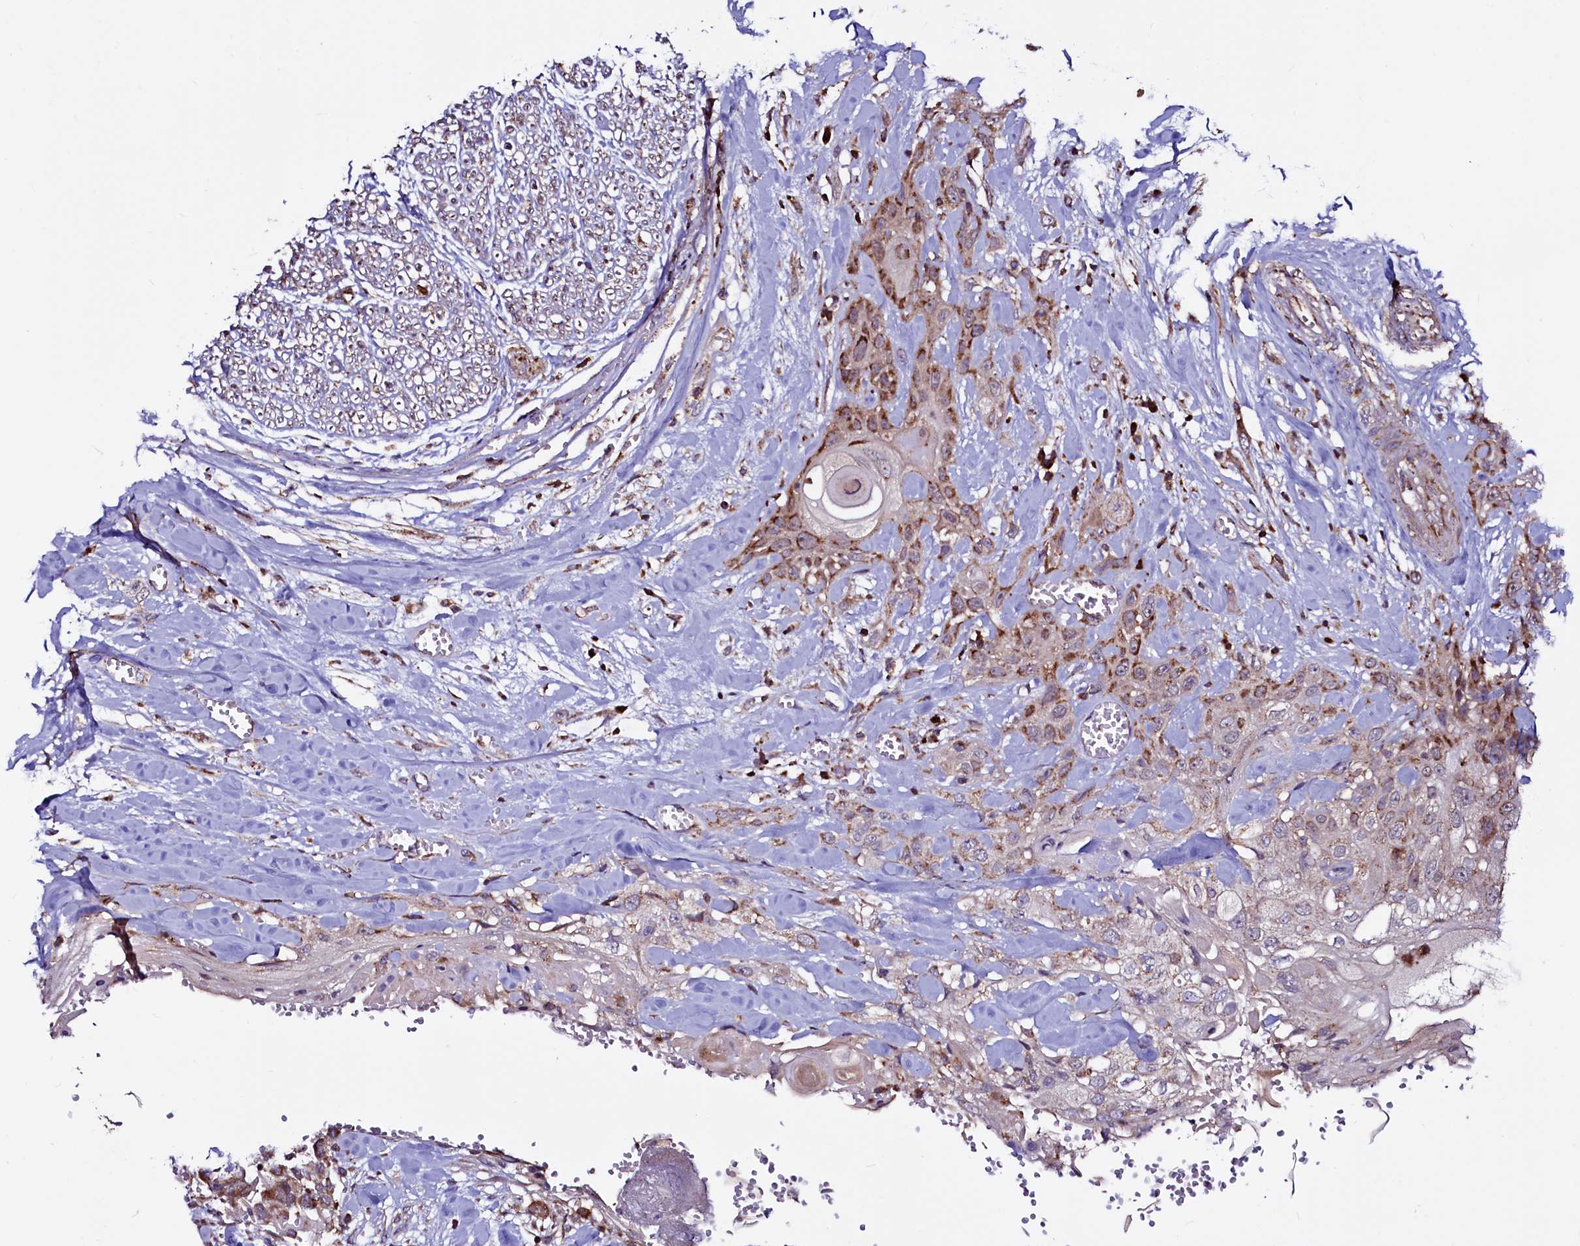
{"staining": {"intensity": "moderate", "quantity": ">75%", "location": "cytoplasmic/membranous"}, "tissue": "head and neck cancer", "cell_type": "Tumor cells", "image_type": "cancer", "snomed": [{"axis": "morphology", "description": "Squamous cell carcinoma, NOS"}, {"axis": "topography", "description": "Head-Neck"}], "caption": "Tumor cells show moderate cytoplasmic/membranous expression in approximately >75% of cells in head and neck cancer.", "gene": "STARD5", "patient": {"sex": "female", "age": 43}}